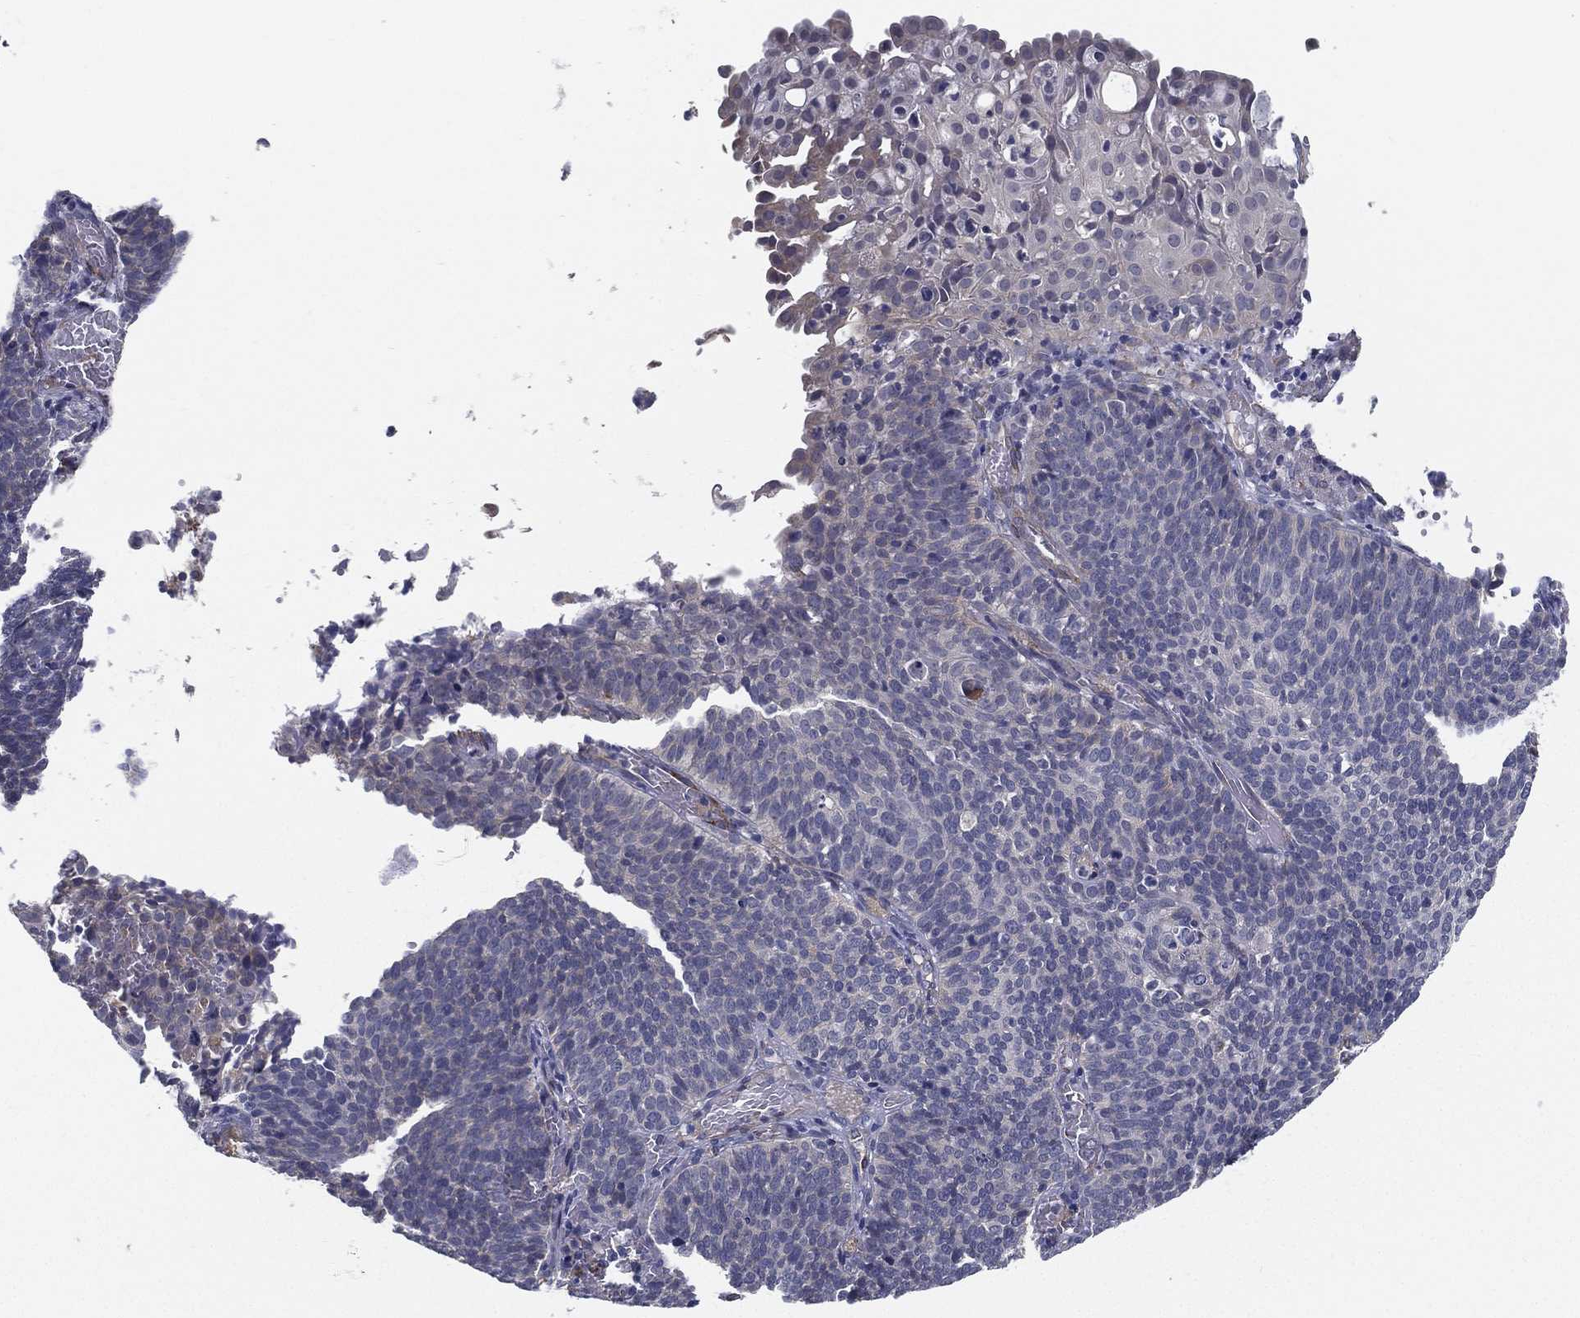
{"staining": {"intensity": "negative", "quantity": "none", "location": "none"}, "tissue": "cervical cancer", "cell_type": "Tumor cells", "image_type": "cancer", "snomed": [{"axis": "morphology", "description": "Normal tissue, NOS"}, {"axis": "morphology", "description": "Squamous cell carcinoma, NOS"}, {"axis": "topography", "description": "Cervix"}], "caption": "Image shows no protein positivity in tumor cells of cervical squamous cell carcinoma tissue.", "gene": "LRRC56", "patient": {"sex": "female", "age": 39}}